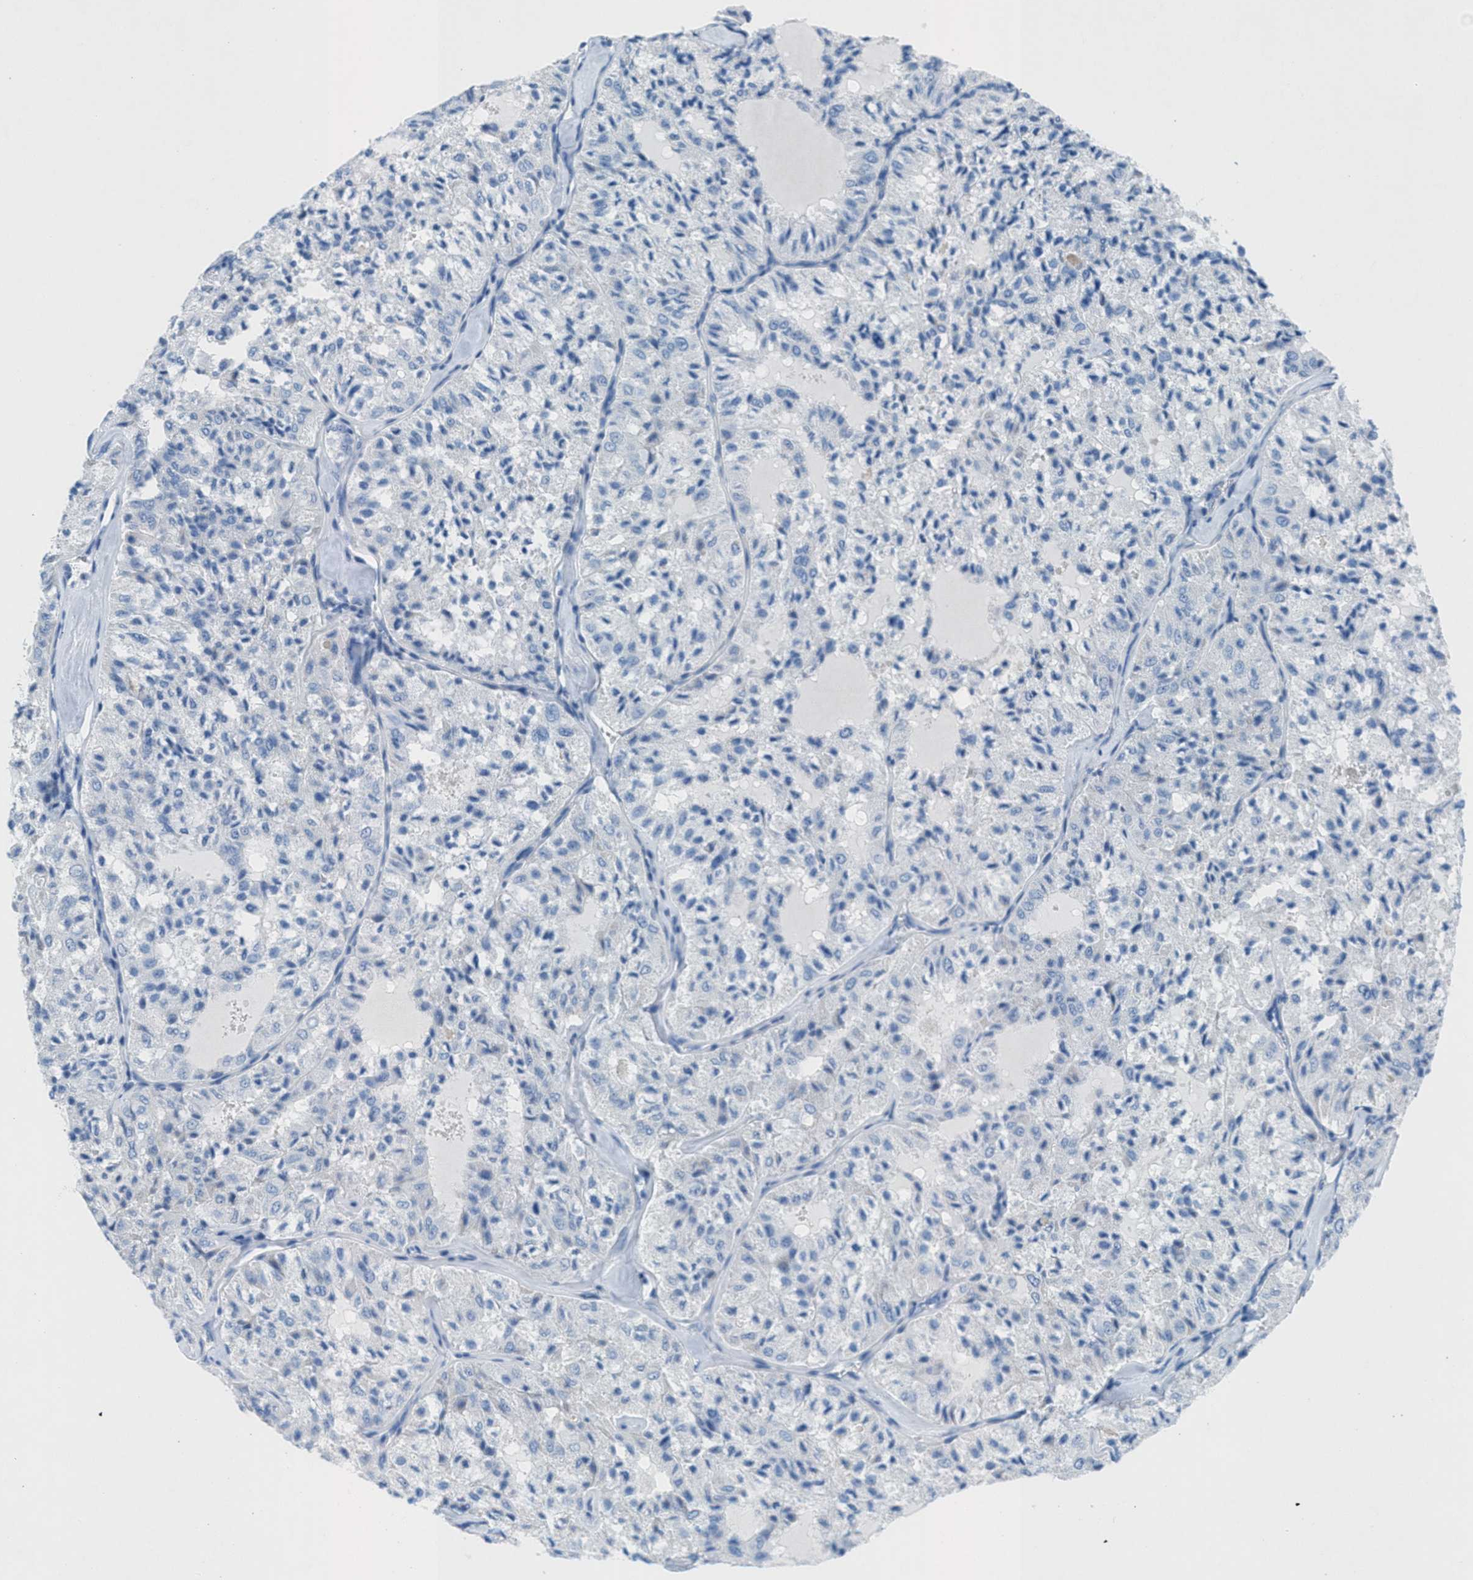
{"staining": {"intensity": "negative", "quantity": "none", "location": "none"}, "tissue": "thyroid cancer", "cell_type": "Tumor cells", "image_type": "cancer", "snomed": [{"axis": "morphology", "description": "Follicular adenoma carcinoma, NOS"}, {"axis": "topography", "description": "Thyroid gland"}], "caption": "Immunohistochemical staining of human thyroid cancer demonstrates no significant staining in tumor cells.", "gene": "GALNT17", "patient": {"sex": "male", "age": 75}}